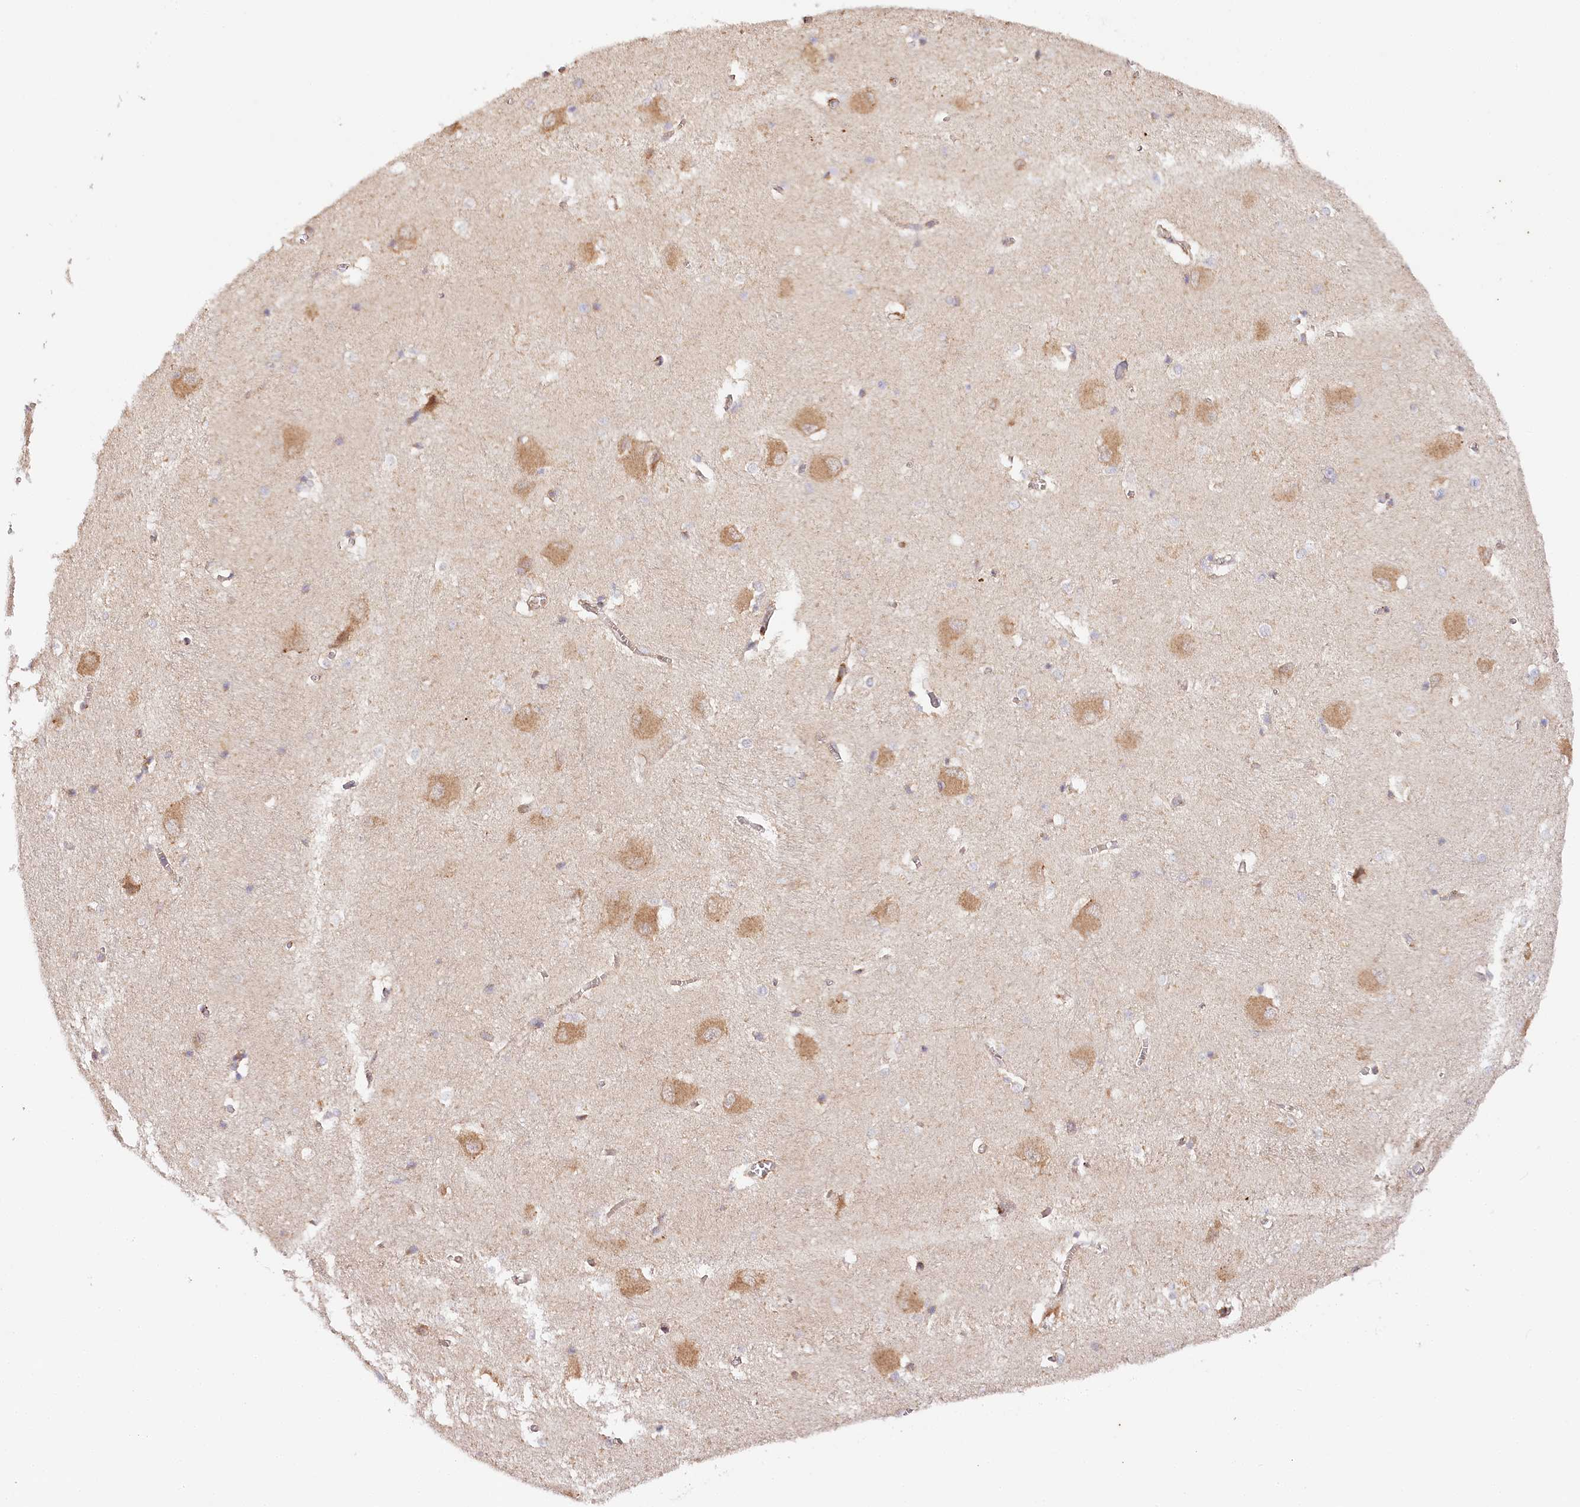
{"staining": {"intensity": "negative", "quantity": "none", "location": "none"}, "tissue": "caudate", "cell_type": "Glial cells", "image_type": "normal", "snomed": [{"axis": "morphology", "description": "Normal tissue, NOS"}, {"axis": "topography", "description": "Lateral ventricle wall"}], "caption": "High magnification brightfield microscopy of normal caudate stained with DAB (brown) and counterstained with hematoxylin (blue): glial cells show no significant expression. Brightfield microscopy of immunohistochemistry (IHC) stained with DAB (brown) and hematoxylin (blue), captured at high magnification.", "gene": "VEGFA", "patient": {"sex": "male", "age": 37}}